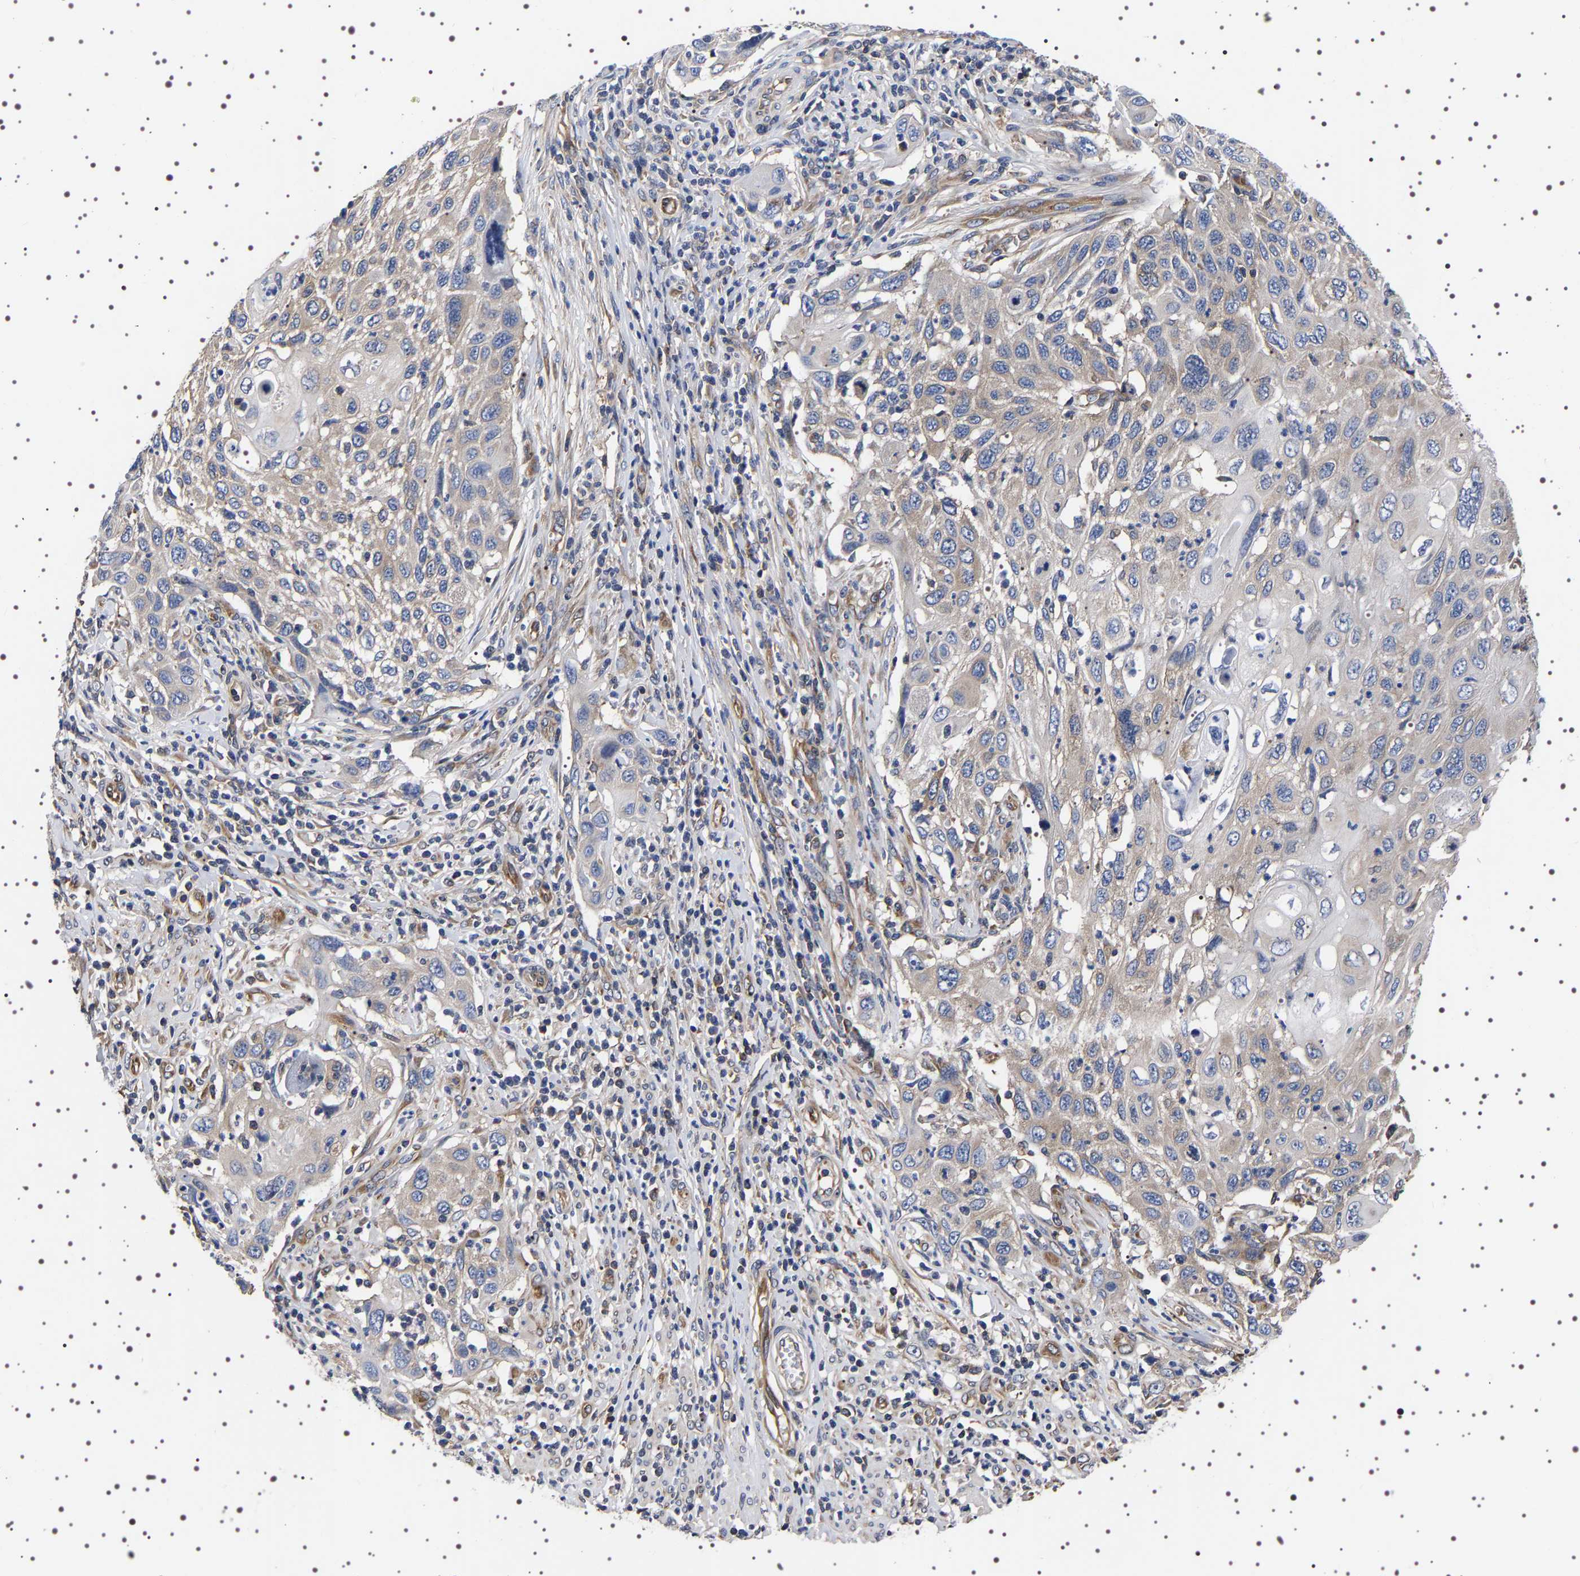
{"staining": {"intensity": "weak", "quantity": "25%-75%", "location": "cytoplasmic/membranous"}, "tissue": "cervical cancer", "cell_type": "Tumor cells", "image_type": "cancer", "snomed": [{"axis": "morphology", "description": "Squamous cell carcinoma, NOS"}, {"axis": "topography", "description": "Cervix"}], "caption": "Squamous cell carcinoma (cervical) stained for a protein demonstrates weak cytoplasmic/membranous positivity in tumor cells.", "gene": "DARS1", "patient": {"sex": "female", "age": 70}}